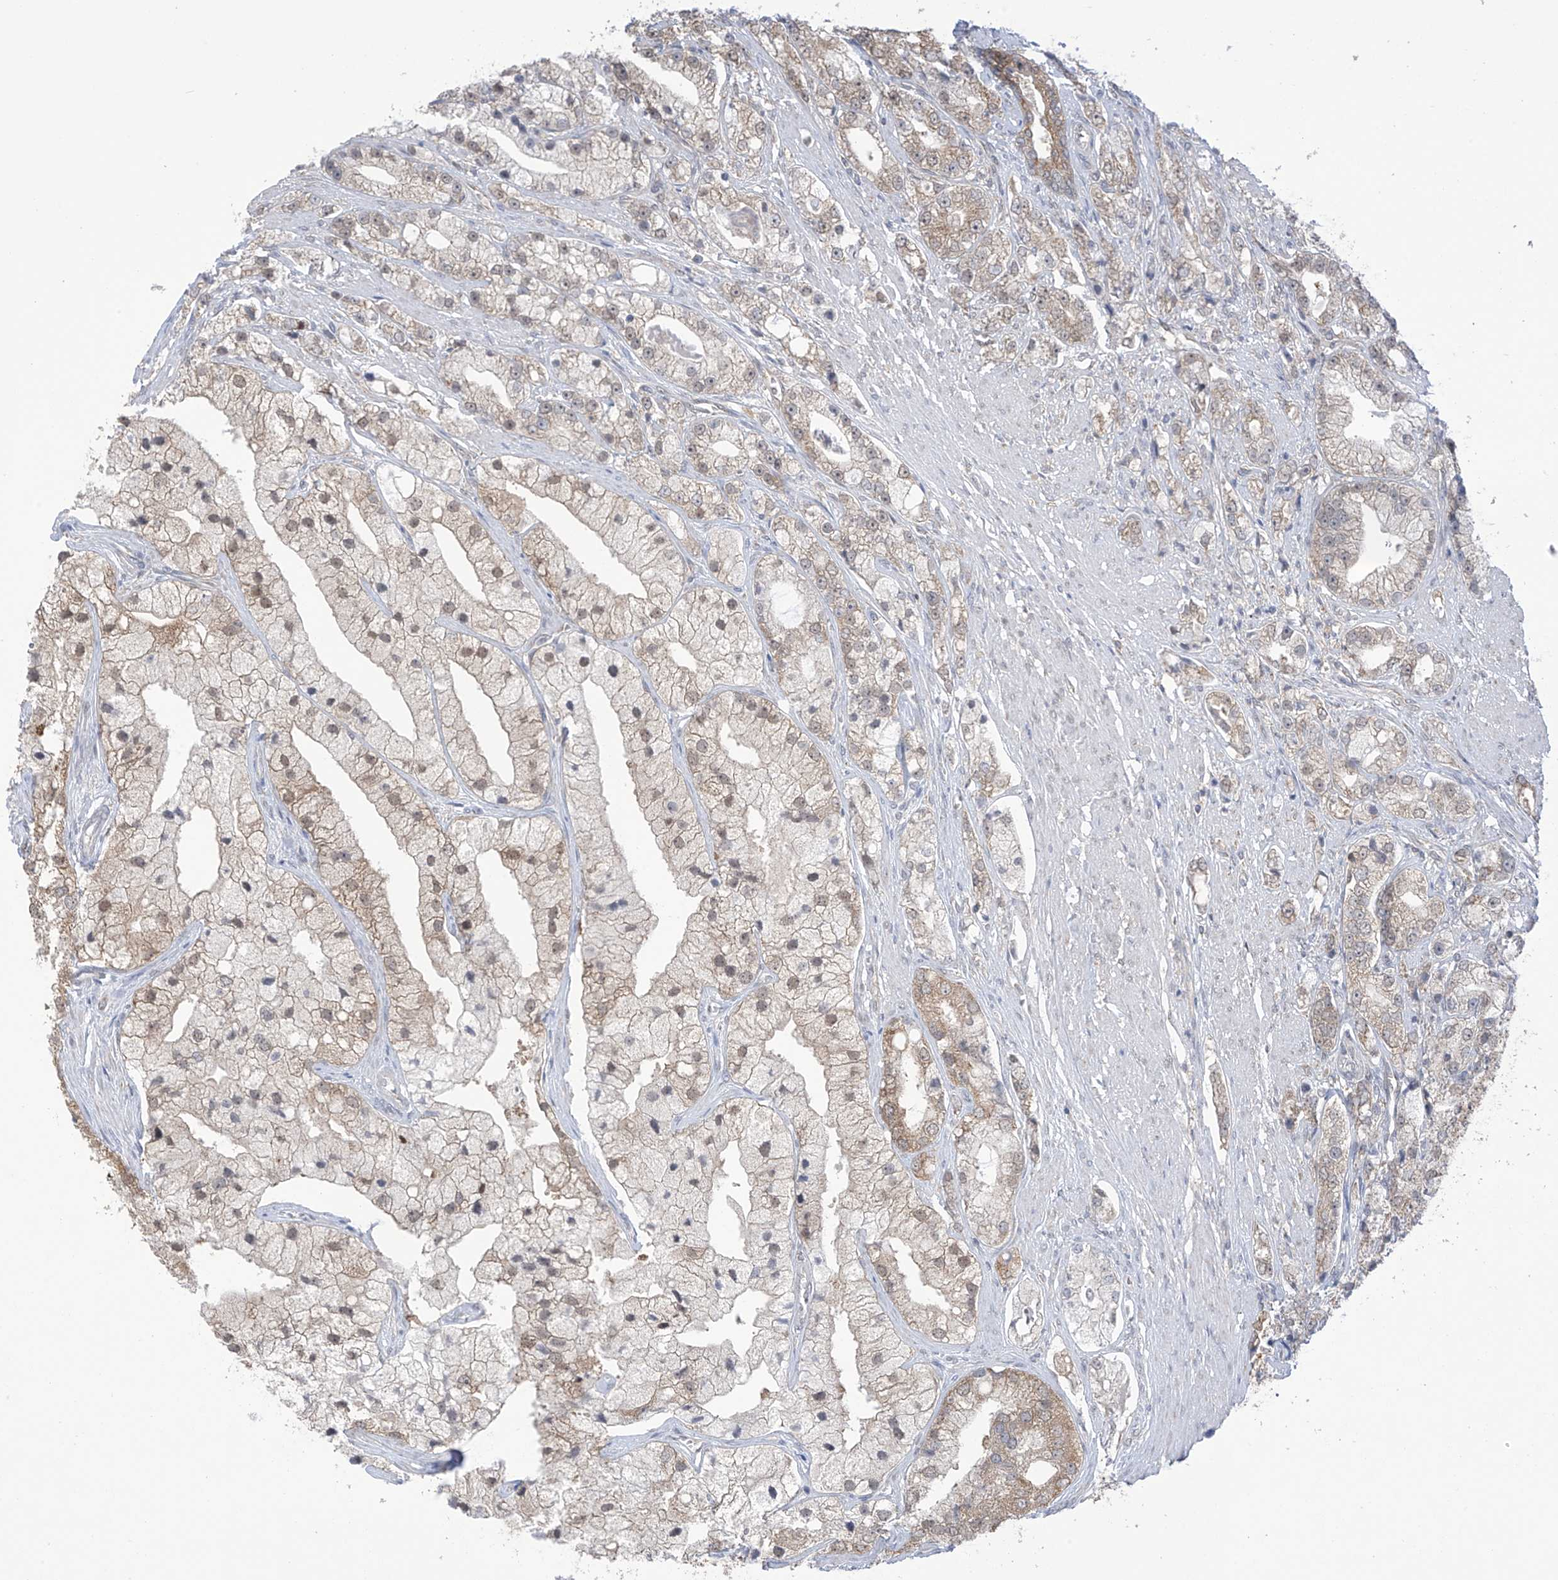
{"staining": {"intensity": "moderate", "quantity": "25%-75%", "location": "cytoplasmic/membranous,nuclear"}, "tissue": "prostate cancer", "cell_type": "Tumor cells", "image_type": "cancer", "snomed": [{"axis": "morphology", "description": "Adenocarcinoma, High grade"}, {"axis": "topography", "description": "Prostate"}], "caption": "IHC micrograph of prostate cancer (high-grade adenocarcinoma) stained for a protein (brown), which exhibits medium levels of moderate cytoplasmic/membranous and nuclear staining in about 25%-75% of tumor cells.", "gene": "KIAA1522", "patient": {"sex": "male", "age": 50}}